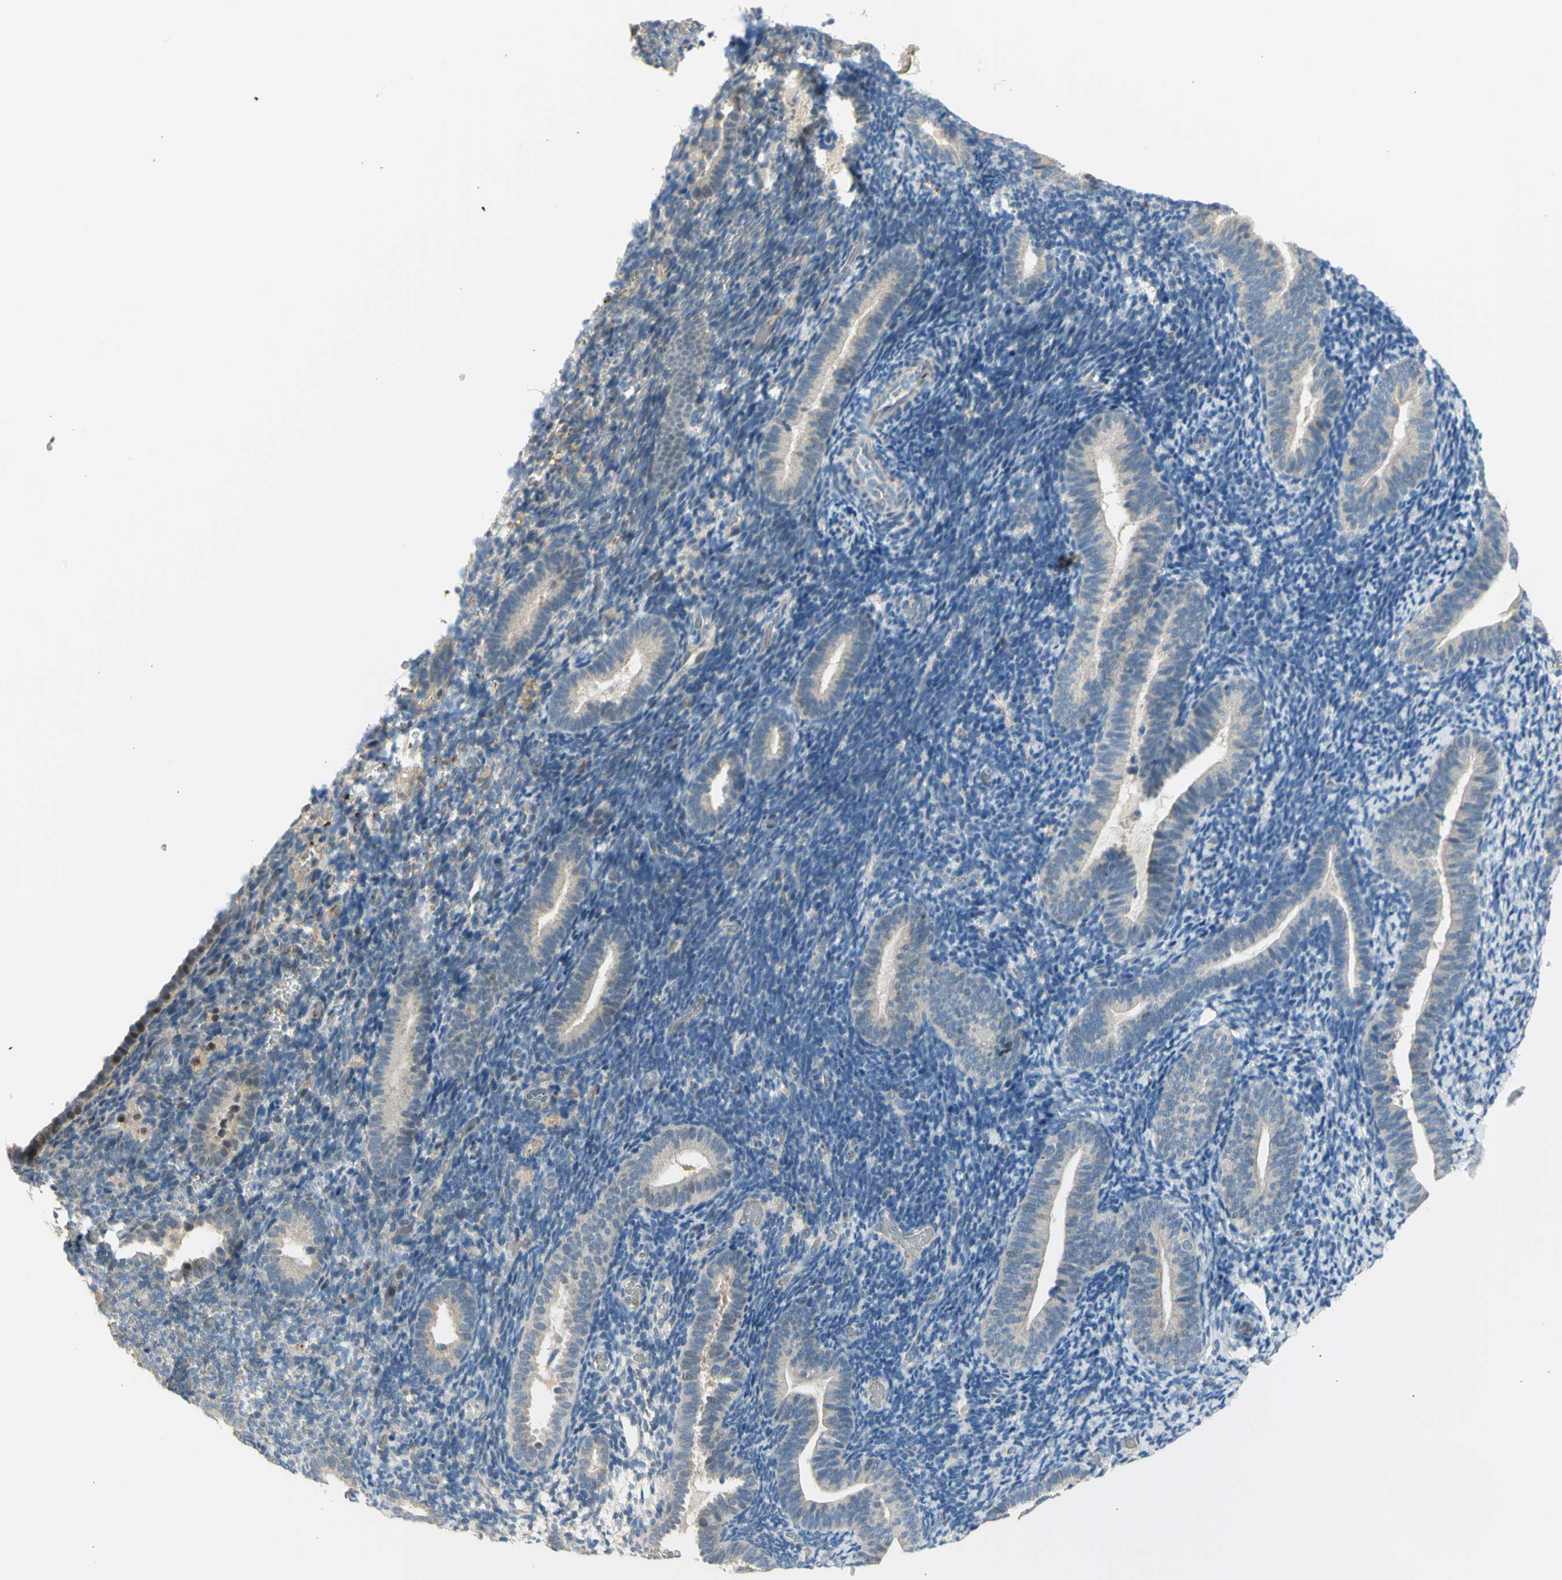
{"staining": {"intensity": "negative", "quantity": "none", "location": "none"}, "tissue": "endometrium", "cell_type": "Cells in endometrial stroma", "image_type": "normal", "snomed": [{"axis": "morphology", "description": "Normal tissue, NOS"}, {"axis": "topography", "description": "Endometrium"}], "caption": "This is a histopathology image of IHC staining of benign endometrium, which shows no expression in cells in endometrial stroma.", "gene": "ZNF184", "patient": {"sex": "female", "age": 51}}